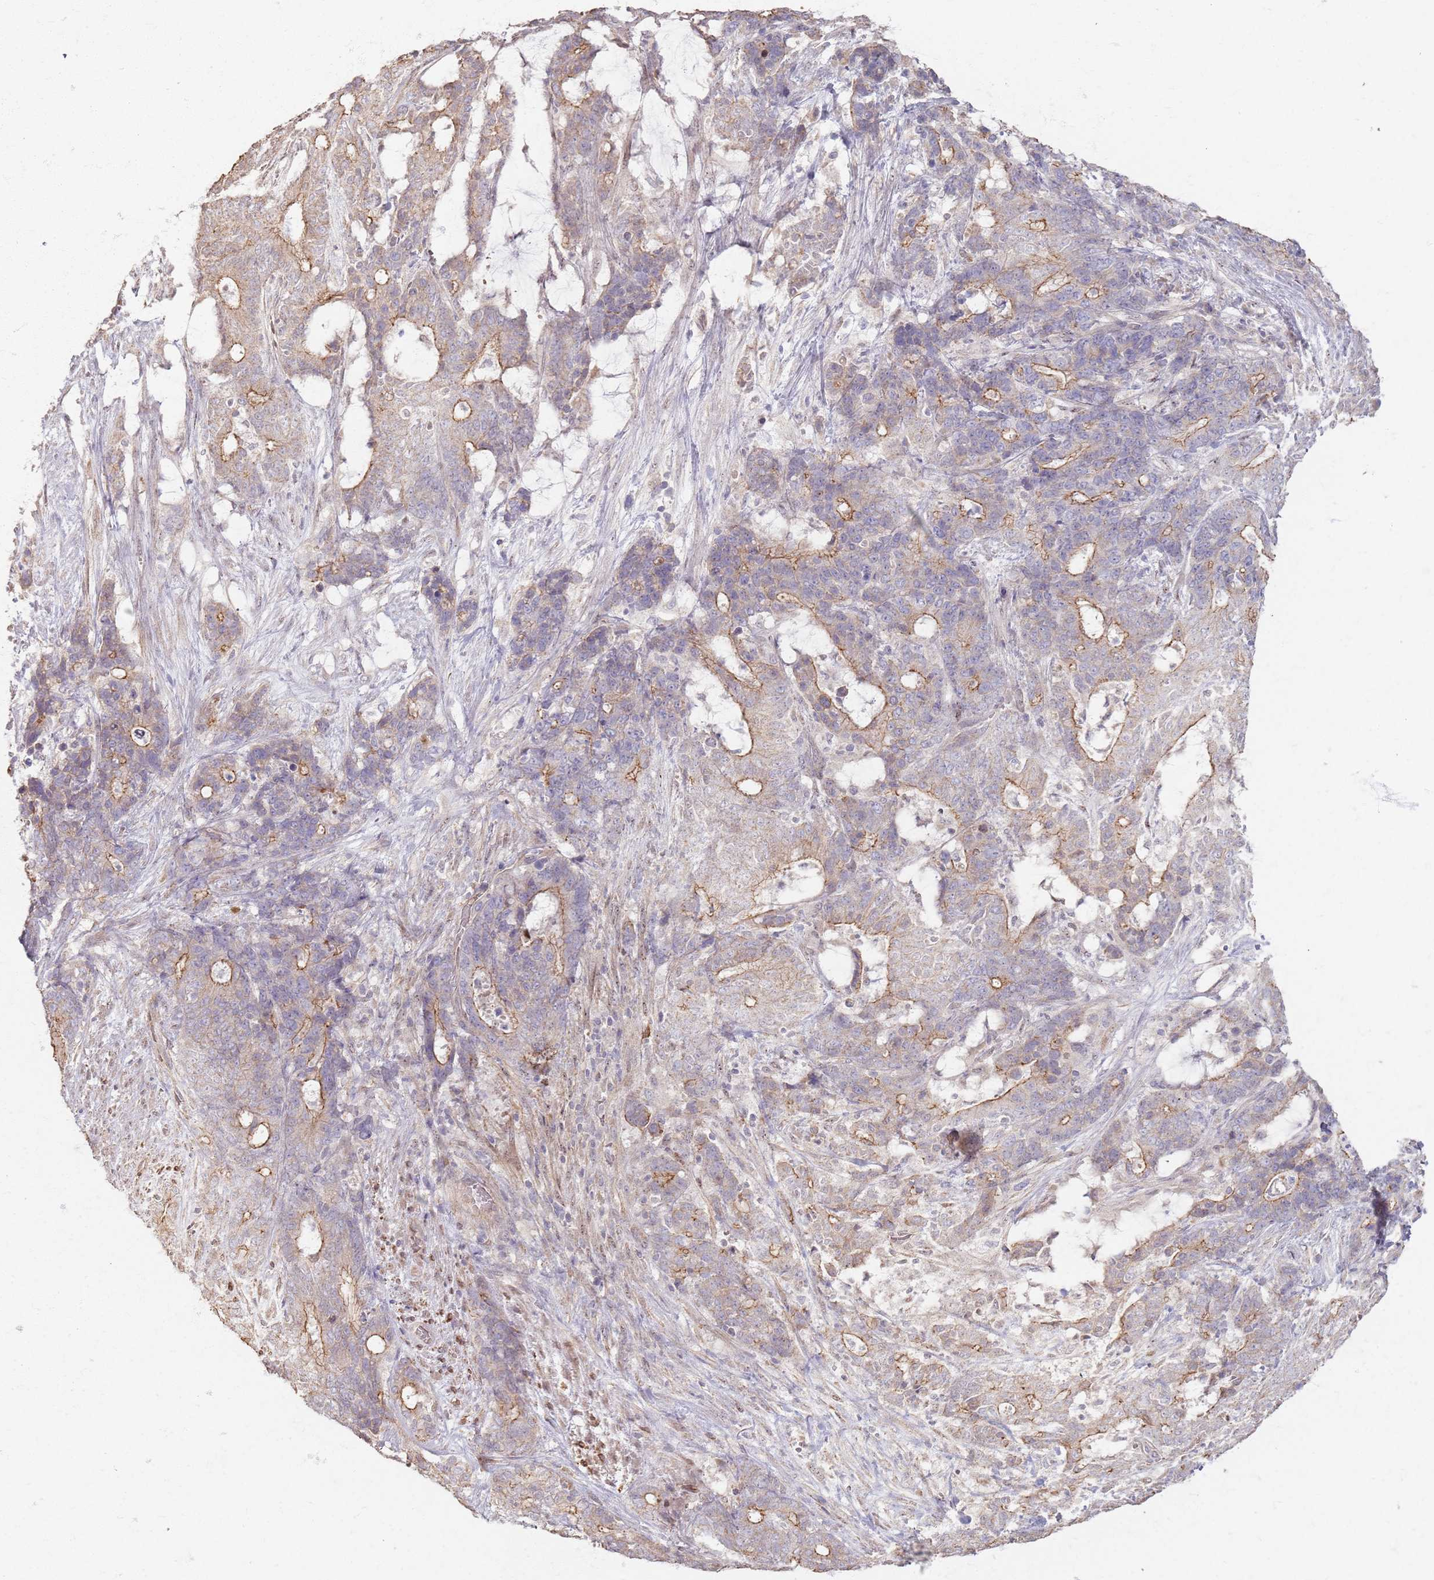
{"staining": {"intensity": "moderate", "quantity": "<25%", "location": "cytoplasmic/membranous"}, "tissue": "stomach cancer", "cell_type": "Tumor cells", "image_type": "cancer", "snomed": [{"axis": "morphology", "description": "Normal tissue, NOS"}, {"axis": "morphology", "description": "Adenocarcinoma, NOS"}, {"axis": "topography", "description": "Stomach"}], "caption": "Approximately <25% of tumor cells in human stomach cancer (adenocarcinoma) exhibit moderate cytoplasmic/membranous protein expression as visualized by brown immunohistochemical staining.", "gene": "KCNA5", "patient": {"sex": "female", "age": 64}}